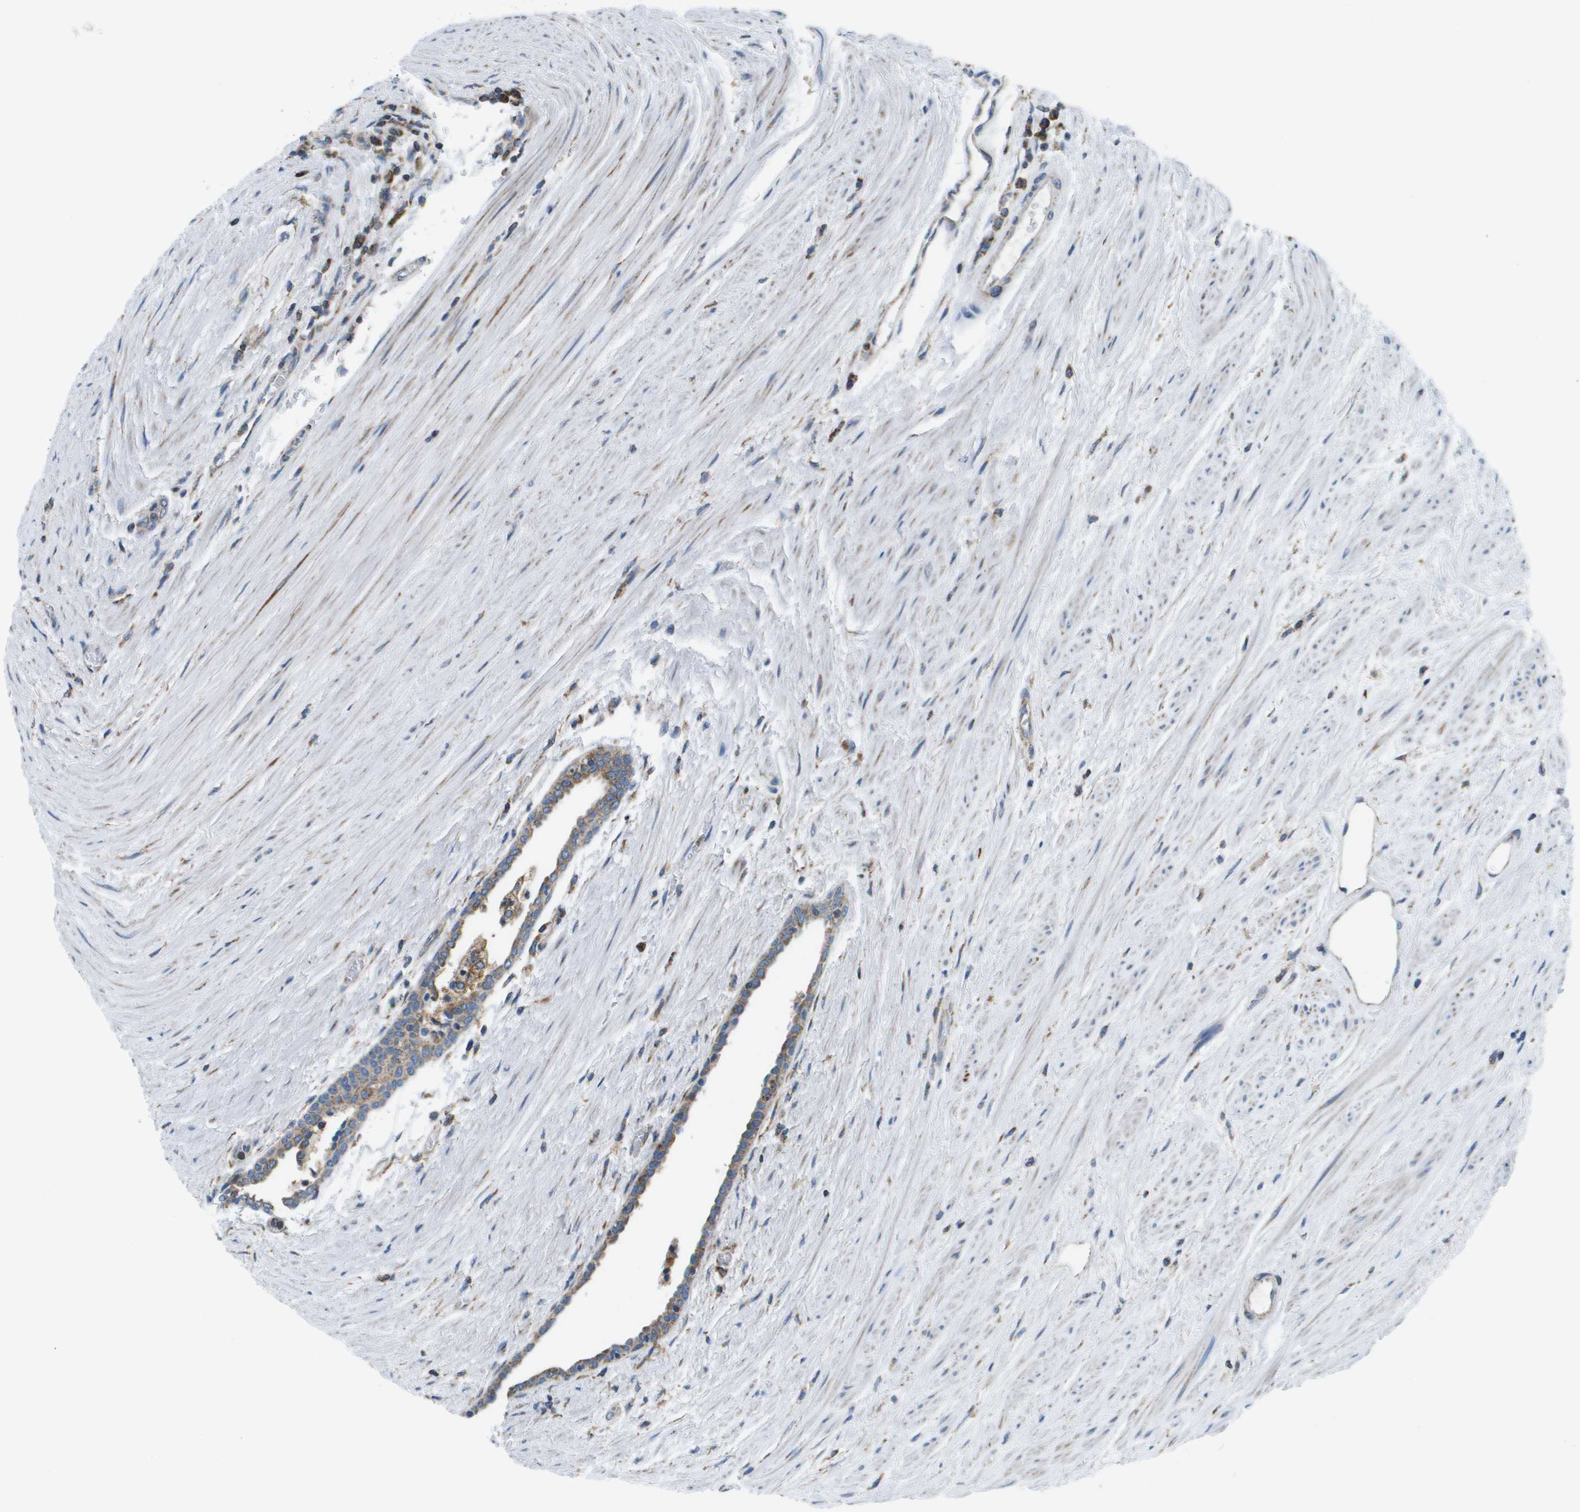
{"staining": {"intensity": "moderate", "quantity": ">75%", "location": "cytoplasmic/membranous"}, "tissue": "prostate cancer", "cell_type": "Tumor cells", "image_type": "cancer", "snomed": [{"axis": "morphology", "description": "Adenocarcinoma, High grade"}, {"axis": "topography", "description": "Prostate"}], "caption": "Human prostate adenocarcinoma (high-grade) stained with a protein marker exhibits moderate staining in tumor cells.", "gene": "TAOK3", "patient": {"sex": "male", "age": 71}}